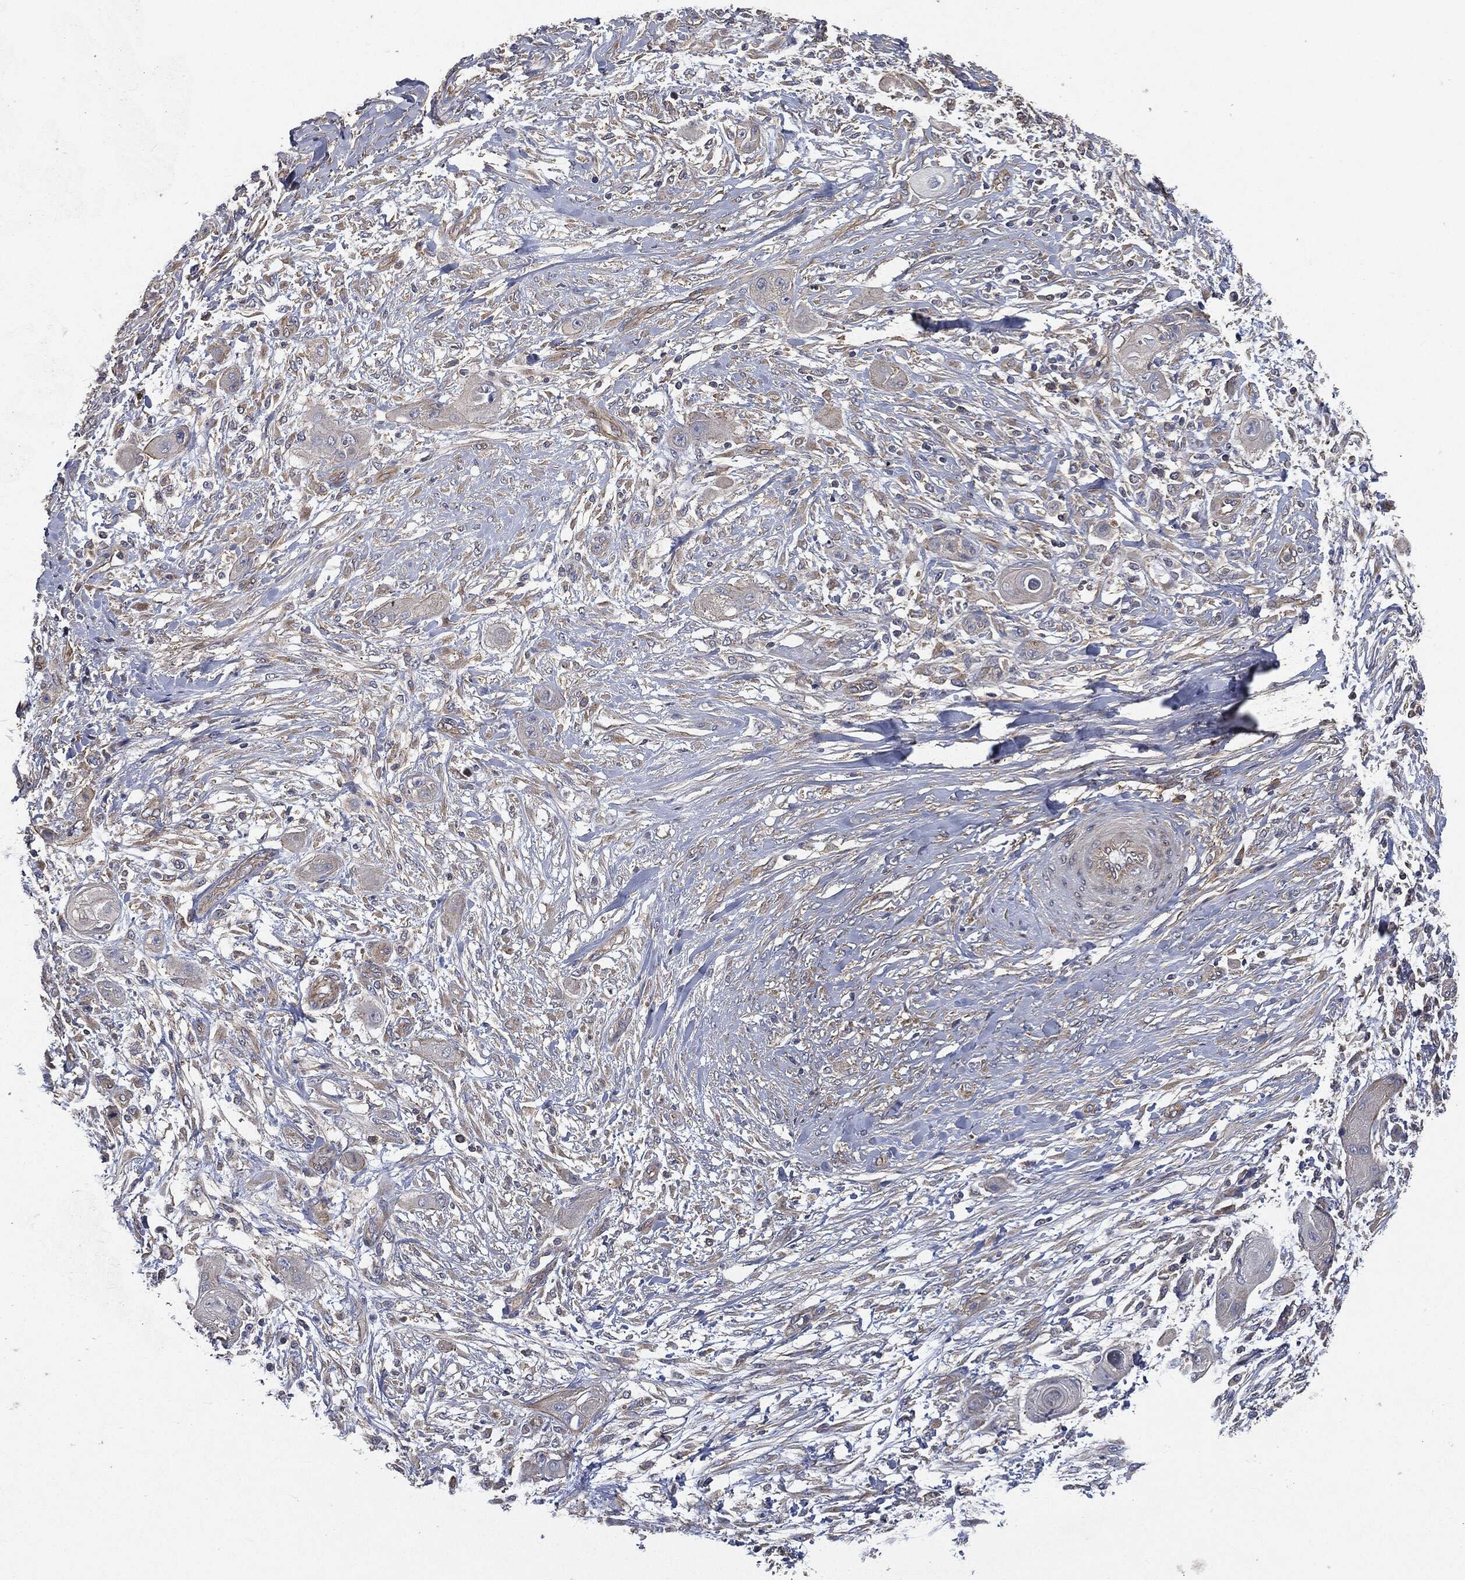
{"staining": {"intensity": "negative", "quantity": "none", "location": "none"}, "tissue": "skin cancer", "cell_type": "Tumor cells", "image_type": "cancer", "snomed": [{"axis": "morphology", "description": "Squamous cell carcinoma, NOS"}, {"axis": "topography", "description": "Skin"}], "caption": "Tumor cells show no significant positivity in skin cancer.", "gene": "EPS15L1", "patient": {"sex": "male", "age": 62}}